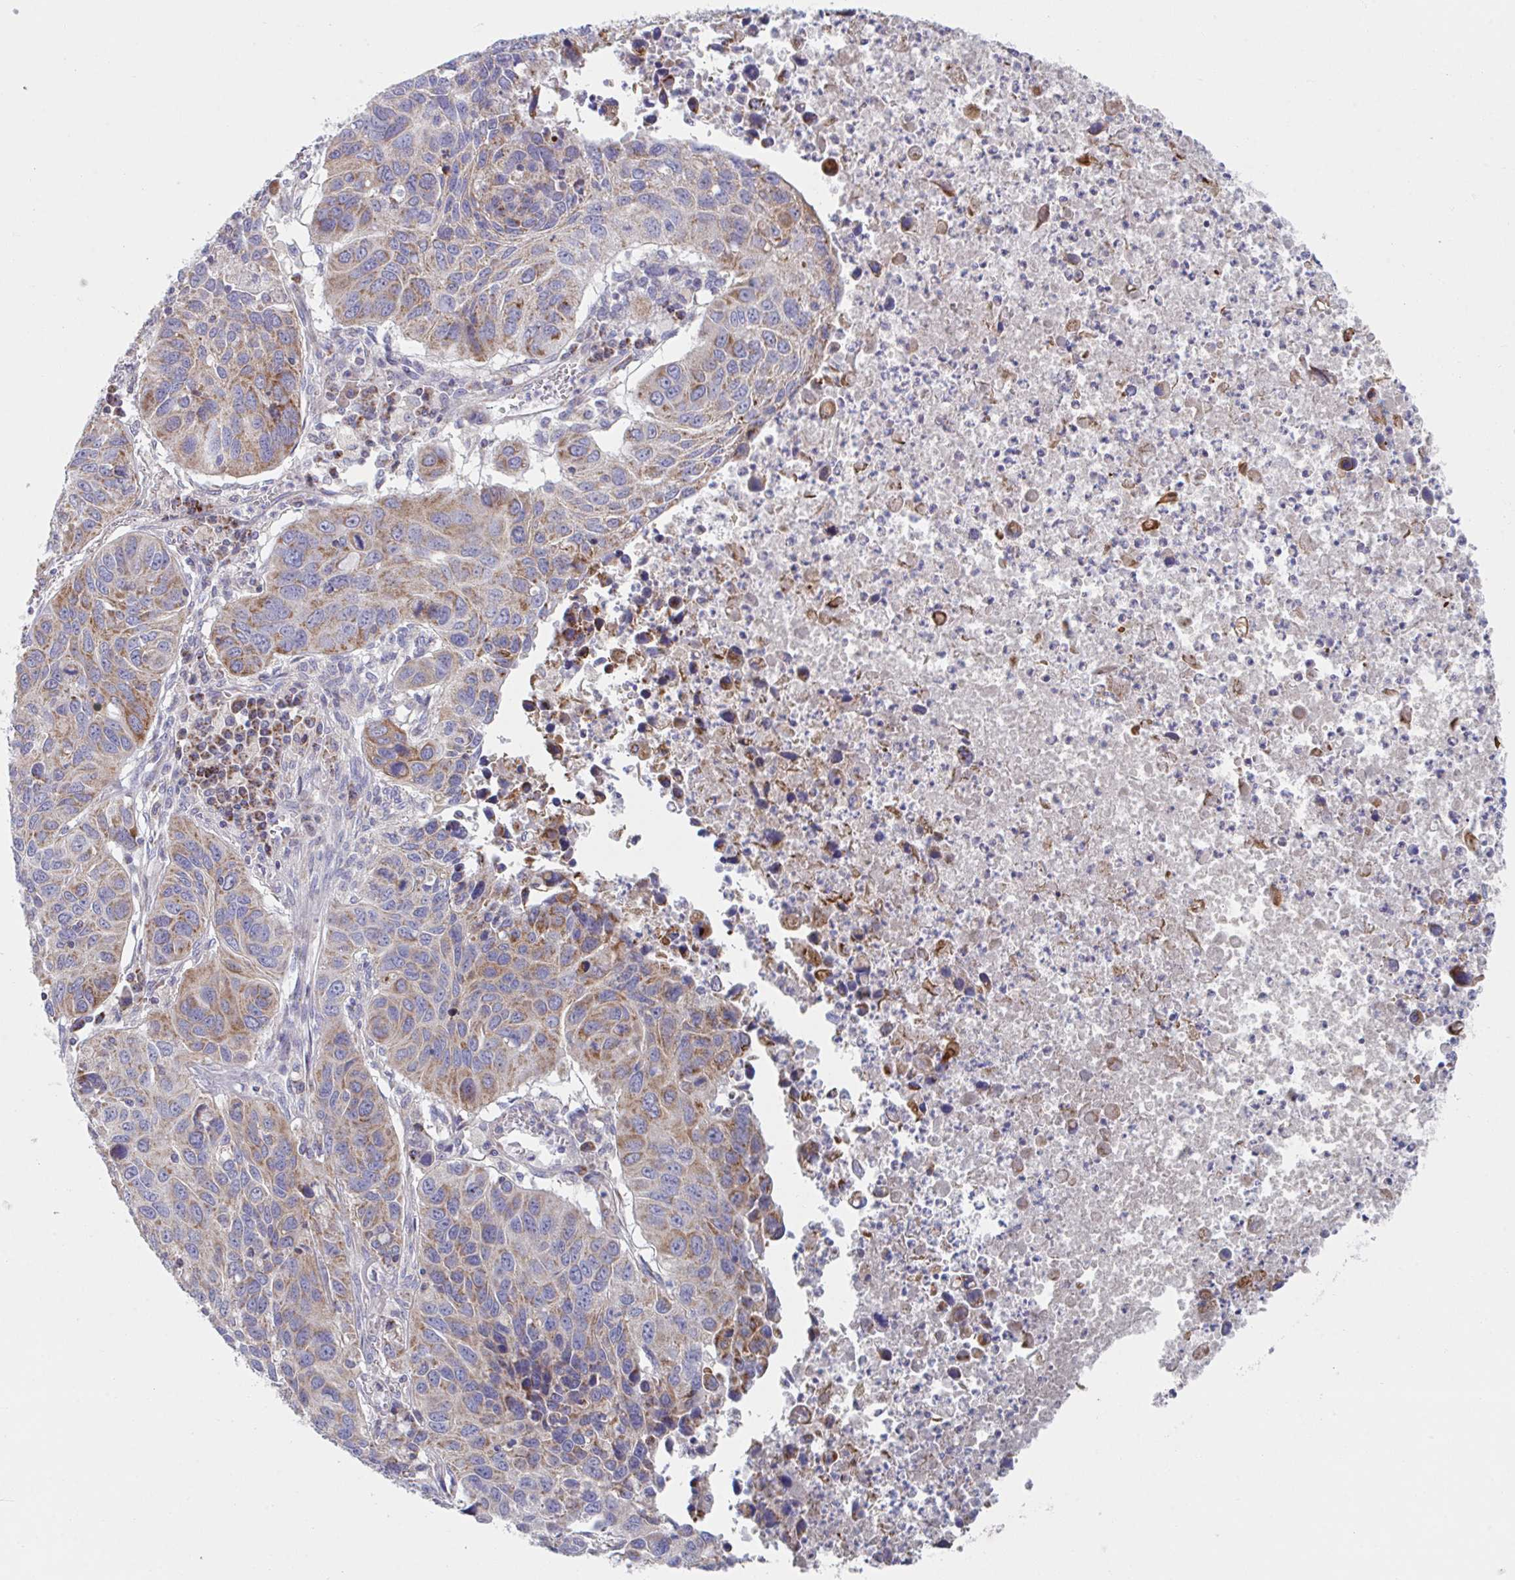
{"staining": {"intensity": "moderate", "quantity": "25%-75%", "location": "cytoplasmic/membranous"}, "tissue": "lung cancer", "cell_type": "Tumor cells", "image_type": "cancer", "snomed": [{"axis": "morphology", "description": "Squamous cell carcinoma, NOS"}, {"axis": "topography", "description": "Lung"}], "caption": "Lung cancer (squamous cell carcinoma) stained with a brown dye shows moderate cytoplasmic/membranous positive staining in approximately 25%-75% of tumor cells.", "gene": "NDUFA7", "patient": {"sex": "female", "age": 61}}